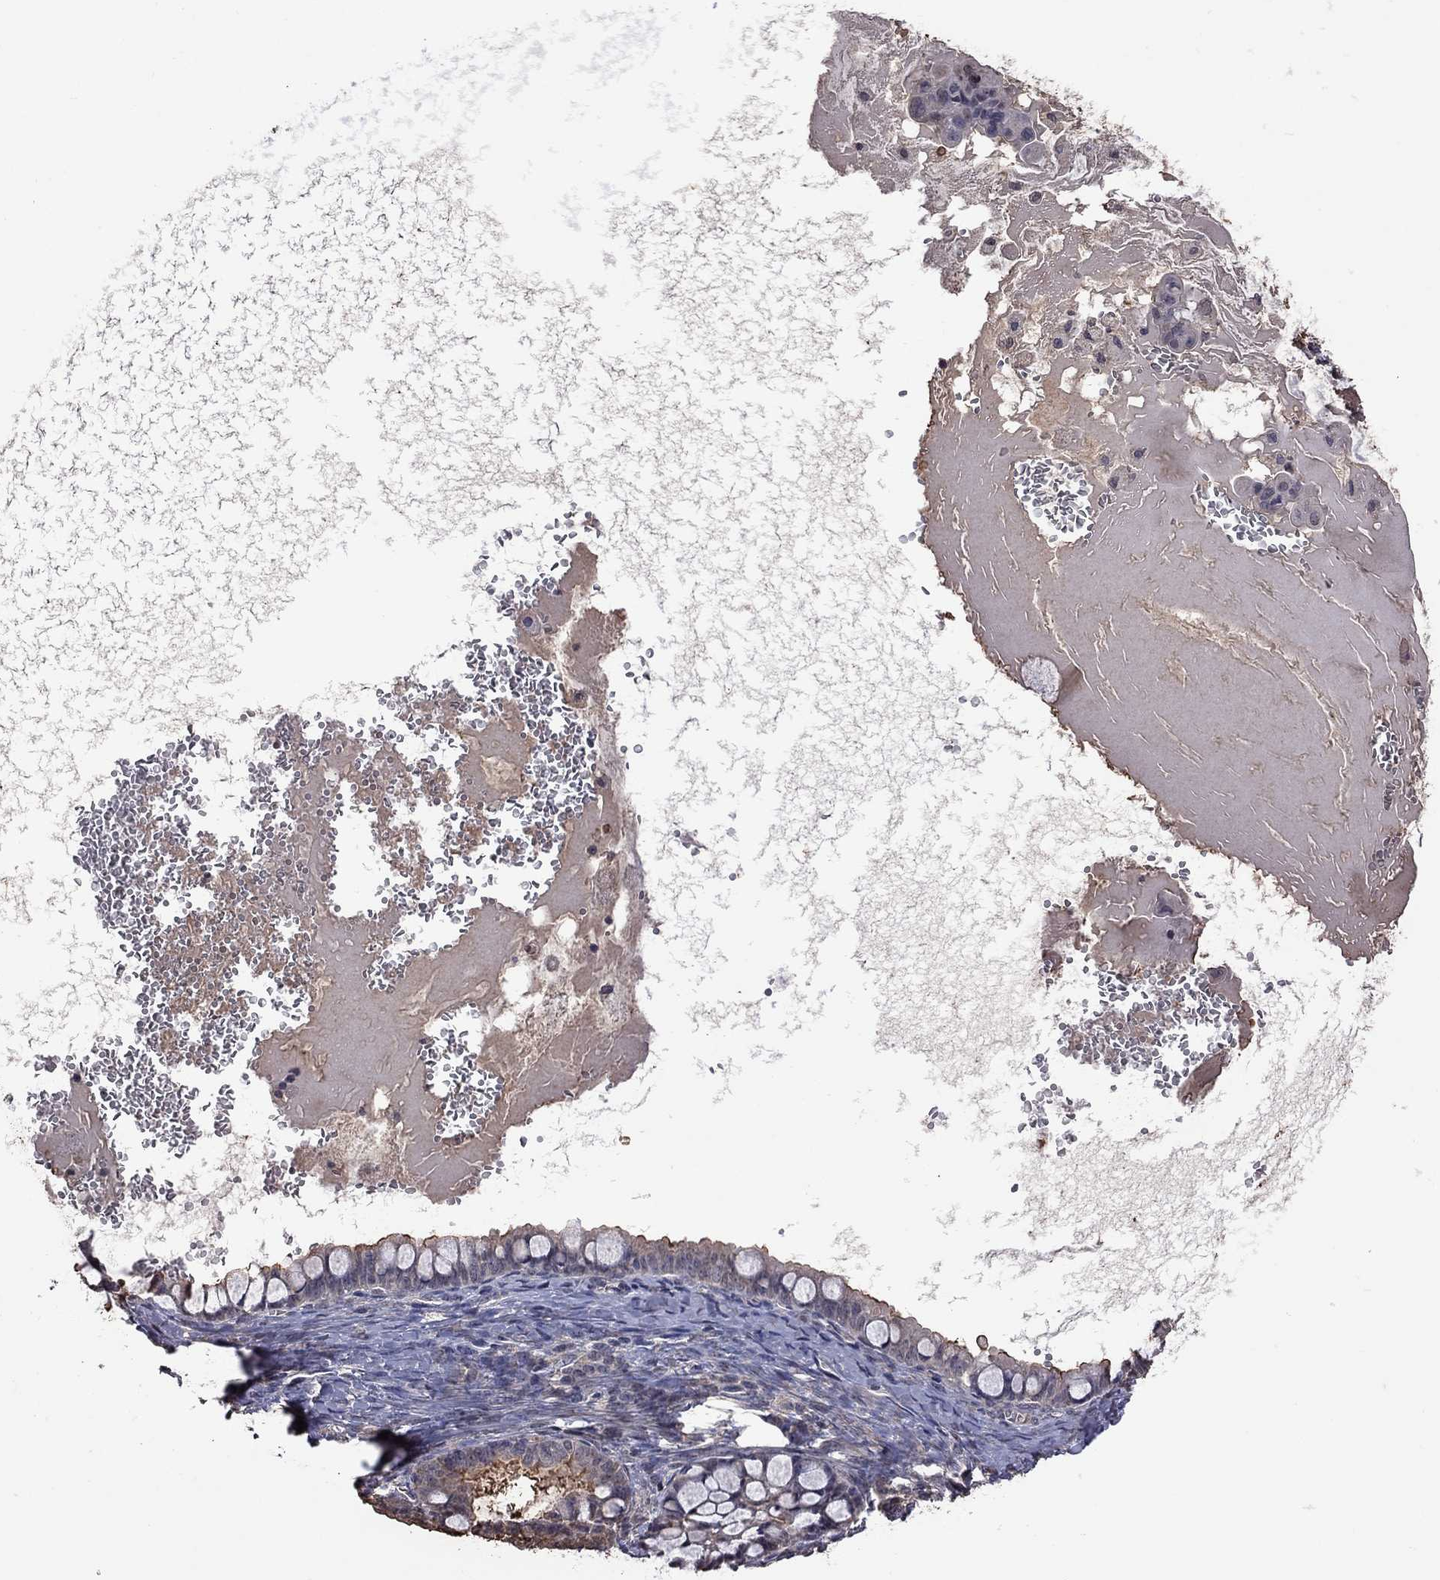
{"staining": {"intensity": "weak", "quantity": "25%-75%", "location": "cytoplasmic/membranous"}, "tissue": "ovarian cancer", "cell_type": "Tumor cells", "image_type": "cancer", "snomed": [{"axis": "morphology", "description": "Cystadenocarcinoma, mucinous, NOS"}, {"axis": "topography", "description": "Ovary"}], "caption": "Tumor cells show weak cytoplasmic/membranous expression in approximately 25%-75% of cells in ovarian mucinous cystadenocarcinoma.", "gene": "TSNARE1", "patient": {"sex": "female", "age": 63}}